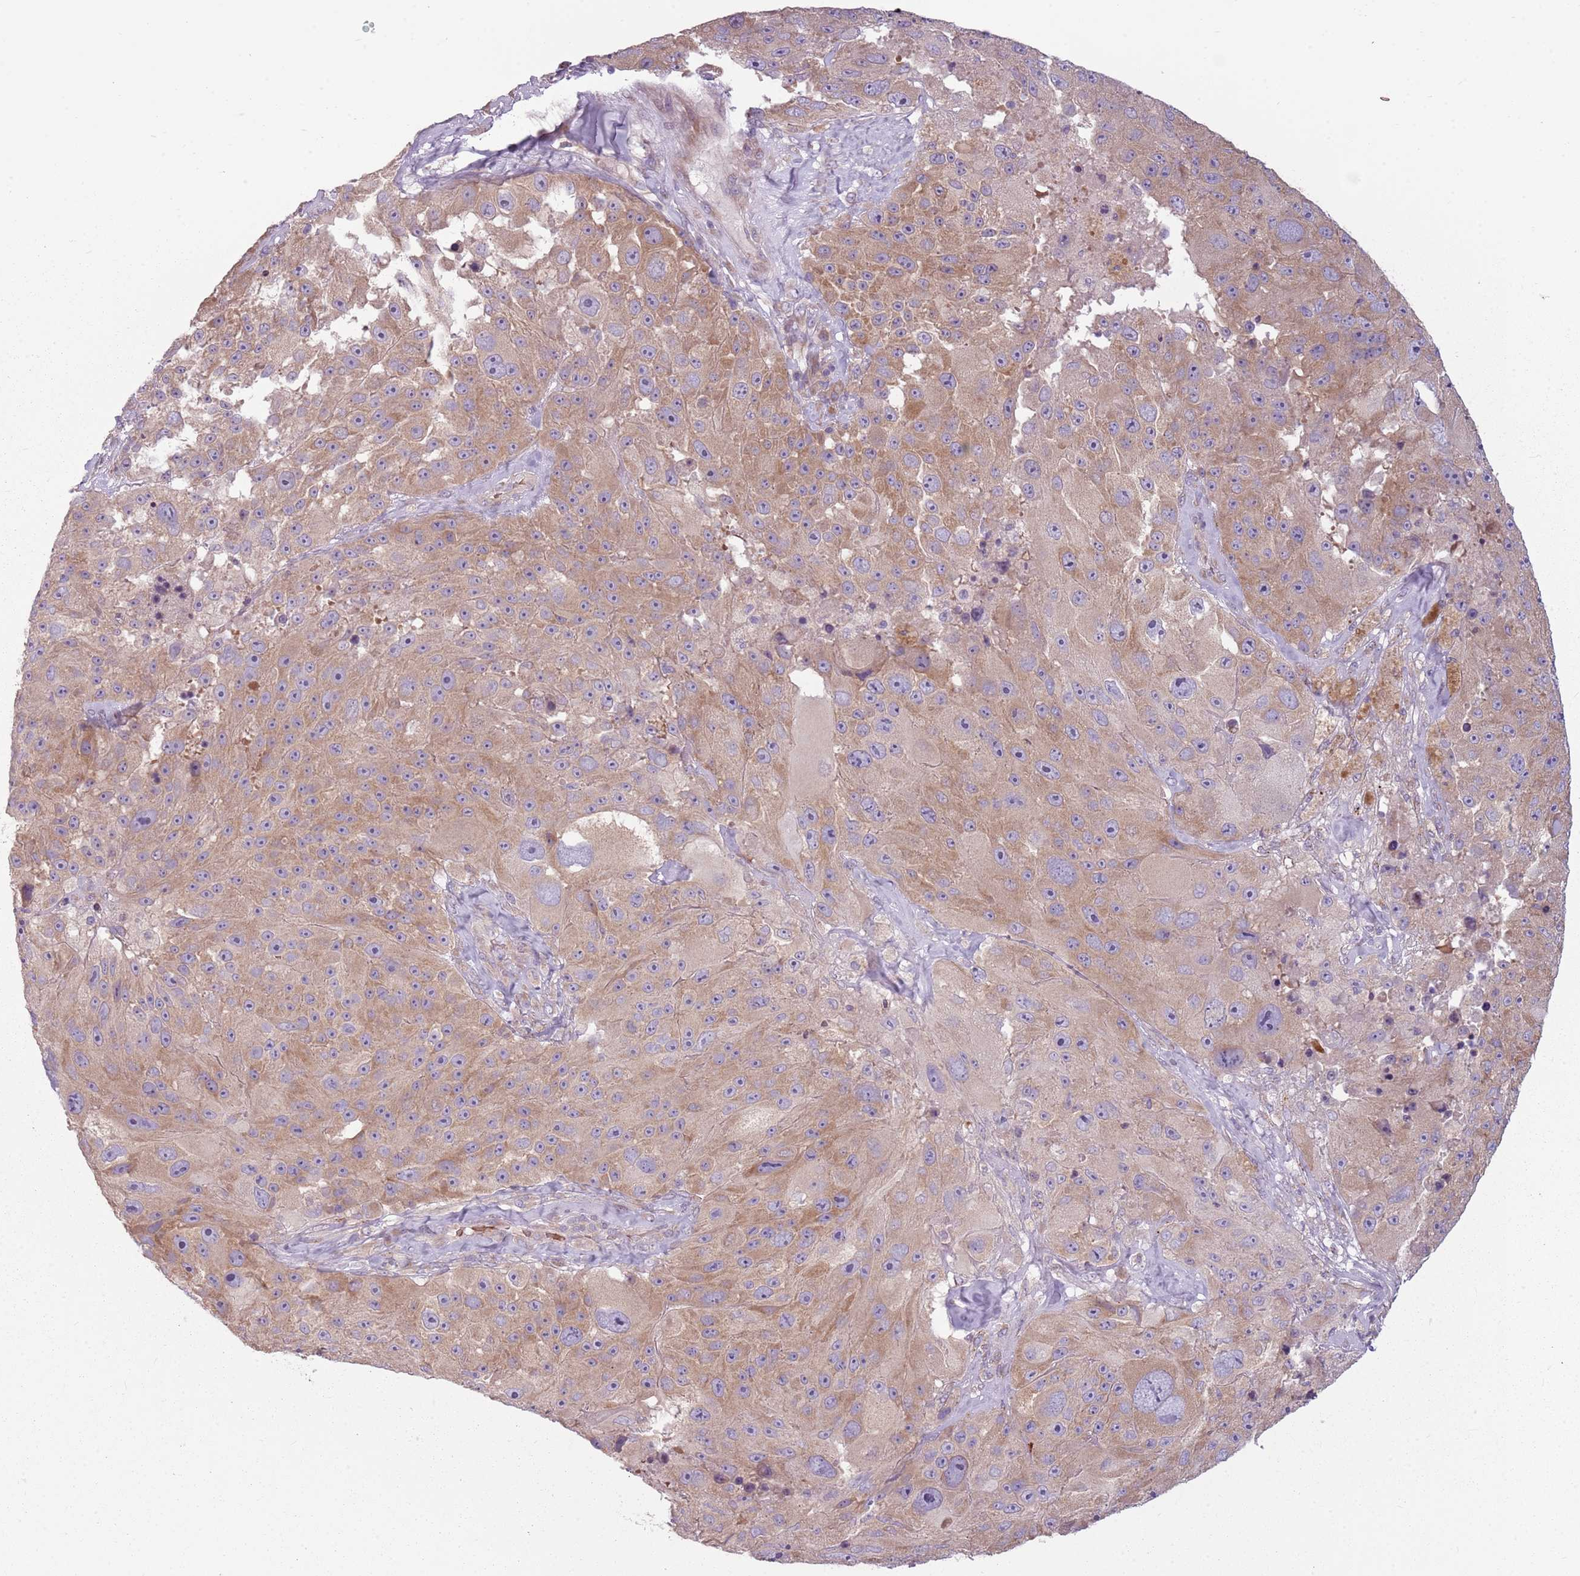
{"staining": {"intensity": "weak", "quantity": ">75%", "location": "cytoplasmic/membranous"}, "tissue": "melanoma", "cell_type": "Tumor cells", "image_type": "cancer", "snomed": [{"axis": "morphology", "description": "Malignant melanoma, Metastatic site"}, {"axis": "topography", "description": "Lymph node"}], "caption": "Protein staining exhibits weak cytoplasmic/membranous positivity in about >75% of tumor cells in melanoma. The staining was performed using DAB, with brown indicating positive protein expression. Nuclei are stained blue with hematoxylin.", "gene": "HSPA14", "patient": {"sex": "male", "age": 62}}